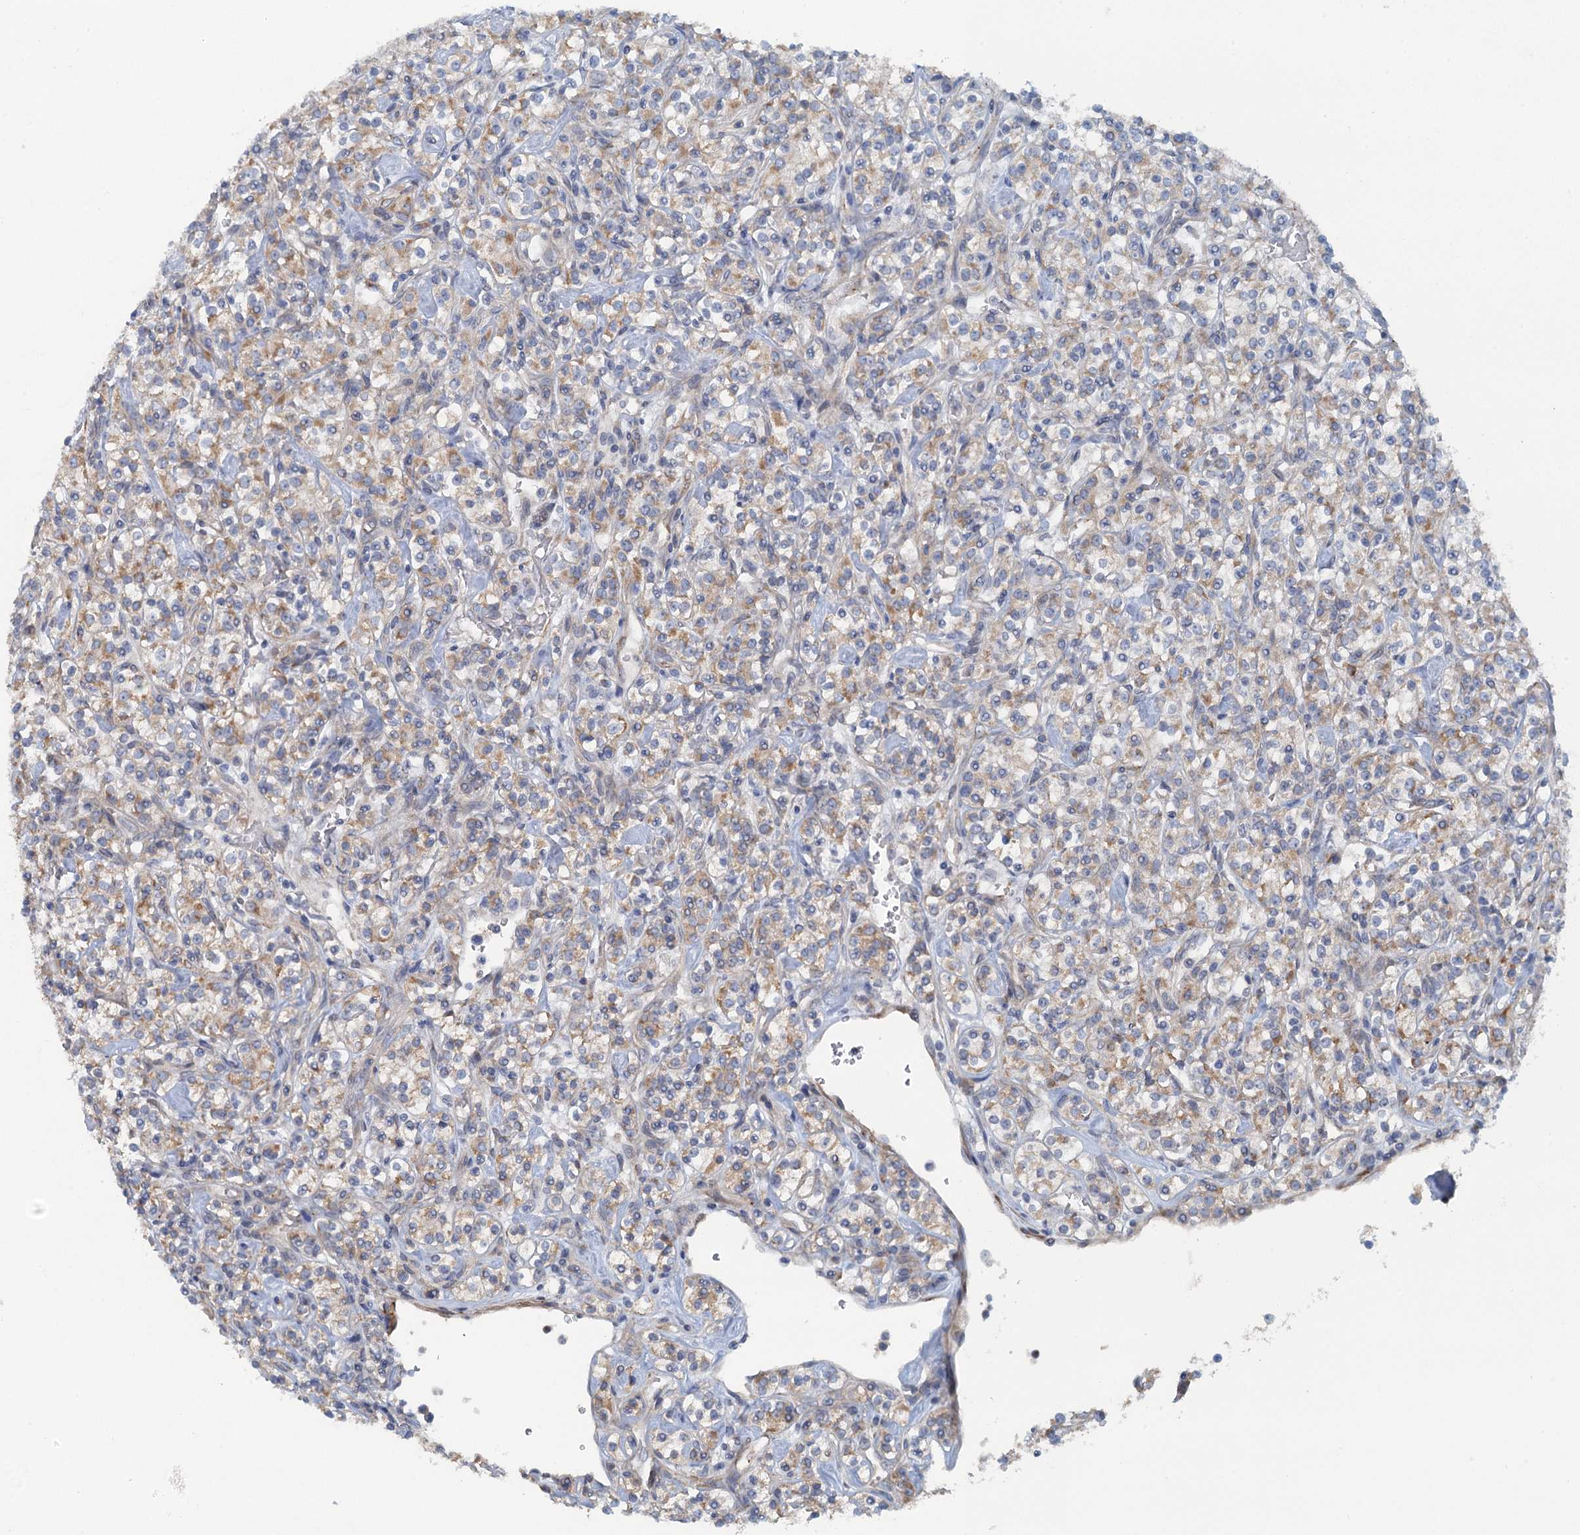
{"staining": {"intensity": "moderate", "quantity": "25%-75%", "location": "cytoplasmic/membranous"}, "tissue": "renal cancer", "cell_type": "Tumor cells", "image_type": "cancer", "snomed": [{"axis": "morphology", "description": "Adenocarcinoma, NOS"}, {"axis": "topography", "description": "Kidney"}], "caption": "Human renal cancer stained for a protein (brown) shows moderate cytoplasmic/membranous positive staining in about 25%-75% of tumor cells.", "gene": "POGLUT3", "patient": {"sex": "male", "age": 77}}